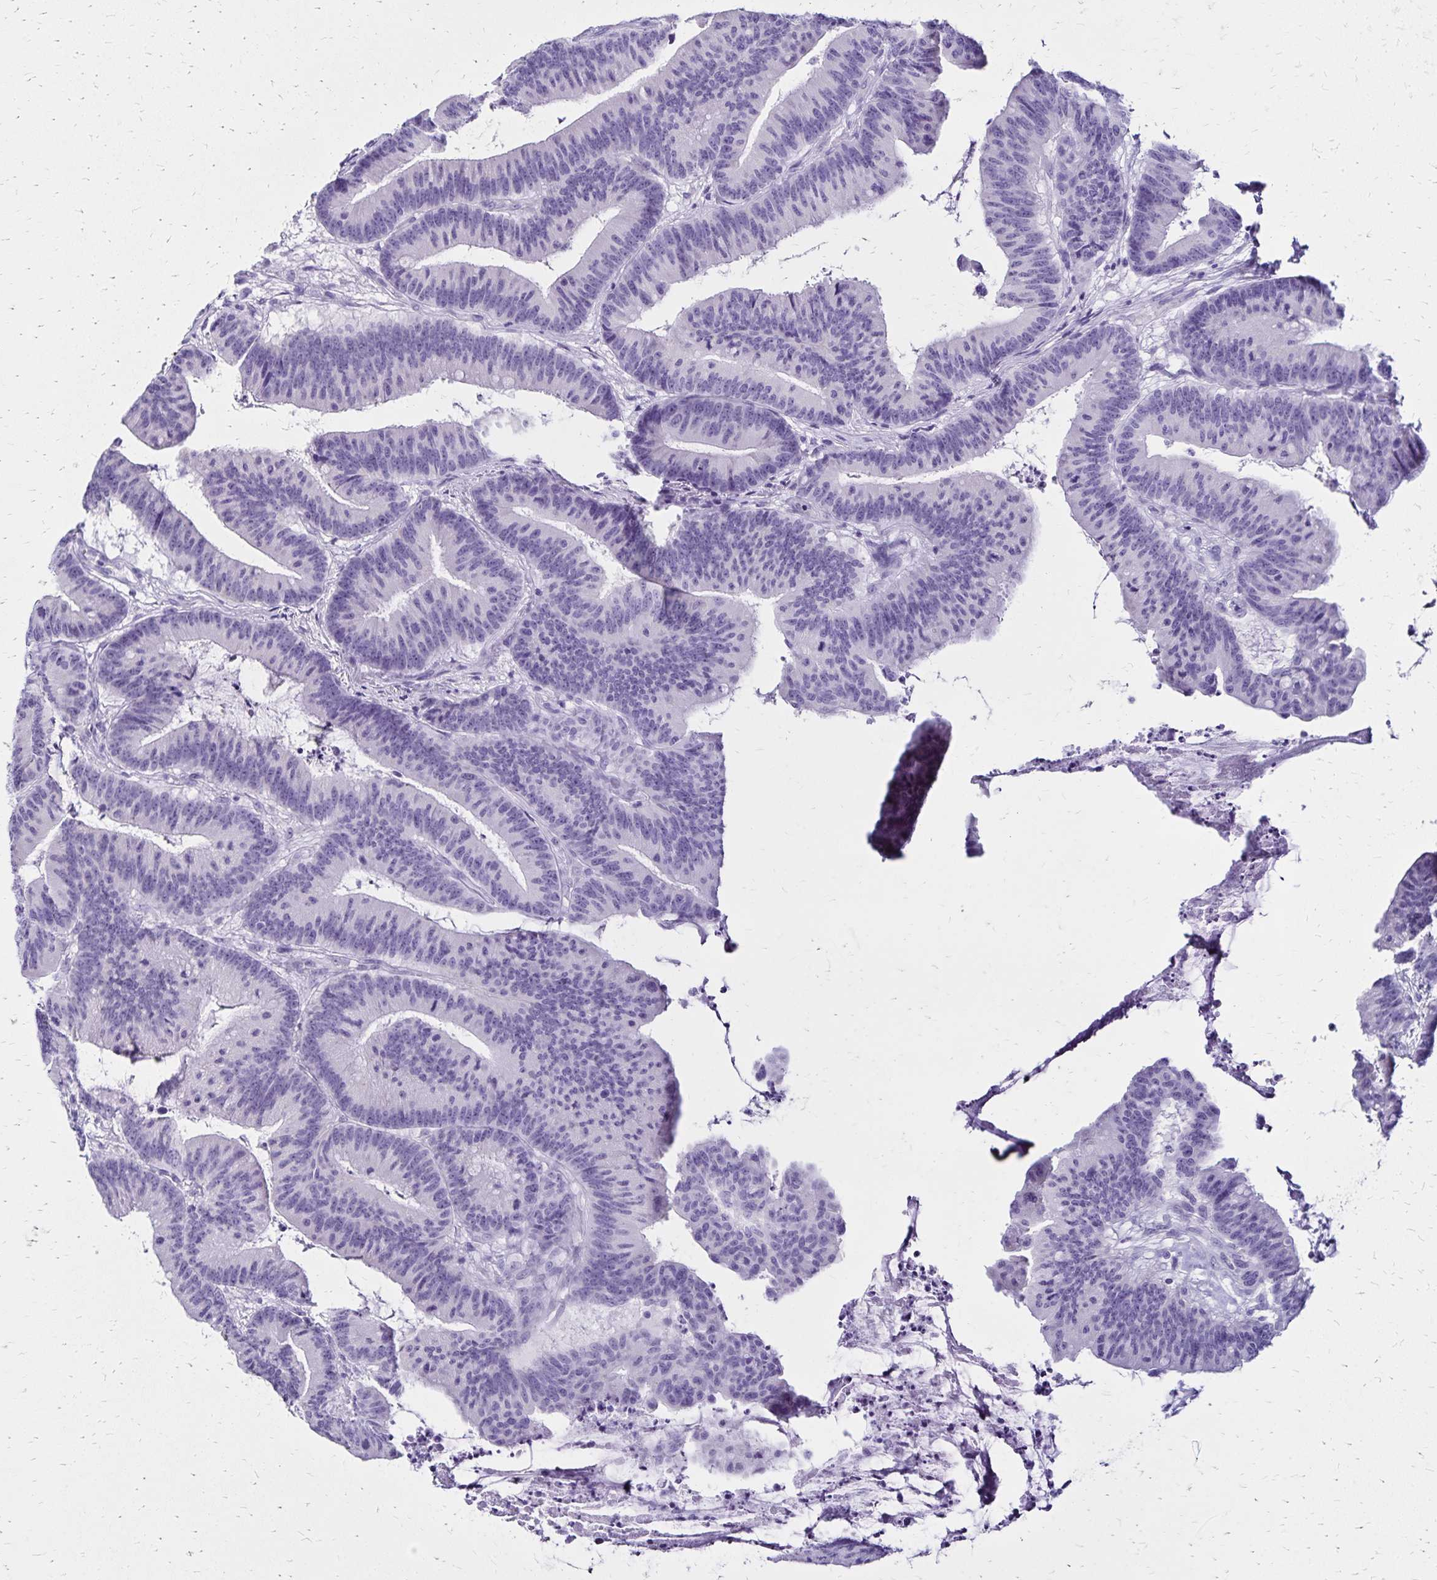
{"staining": {"intensity": "negative", "quantity": "none", "location": "none"}, "tissue": "colorectal cancer", "cell_type": "Tumor cells", "image_type": "cancer", "snomed": [{"axis": "morphology", "description": "Adenocarcinoma, NOS"}, {"axis": "topography", "description": "Colon"}], "caption": "Immunohistochemistry micrograph of colorectal cancer stained for a protein (brown), which displays no staining in tumor cells.", "gene": "LIN28B", "patient": {"sex": "female", "age": 78}}